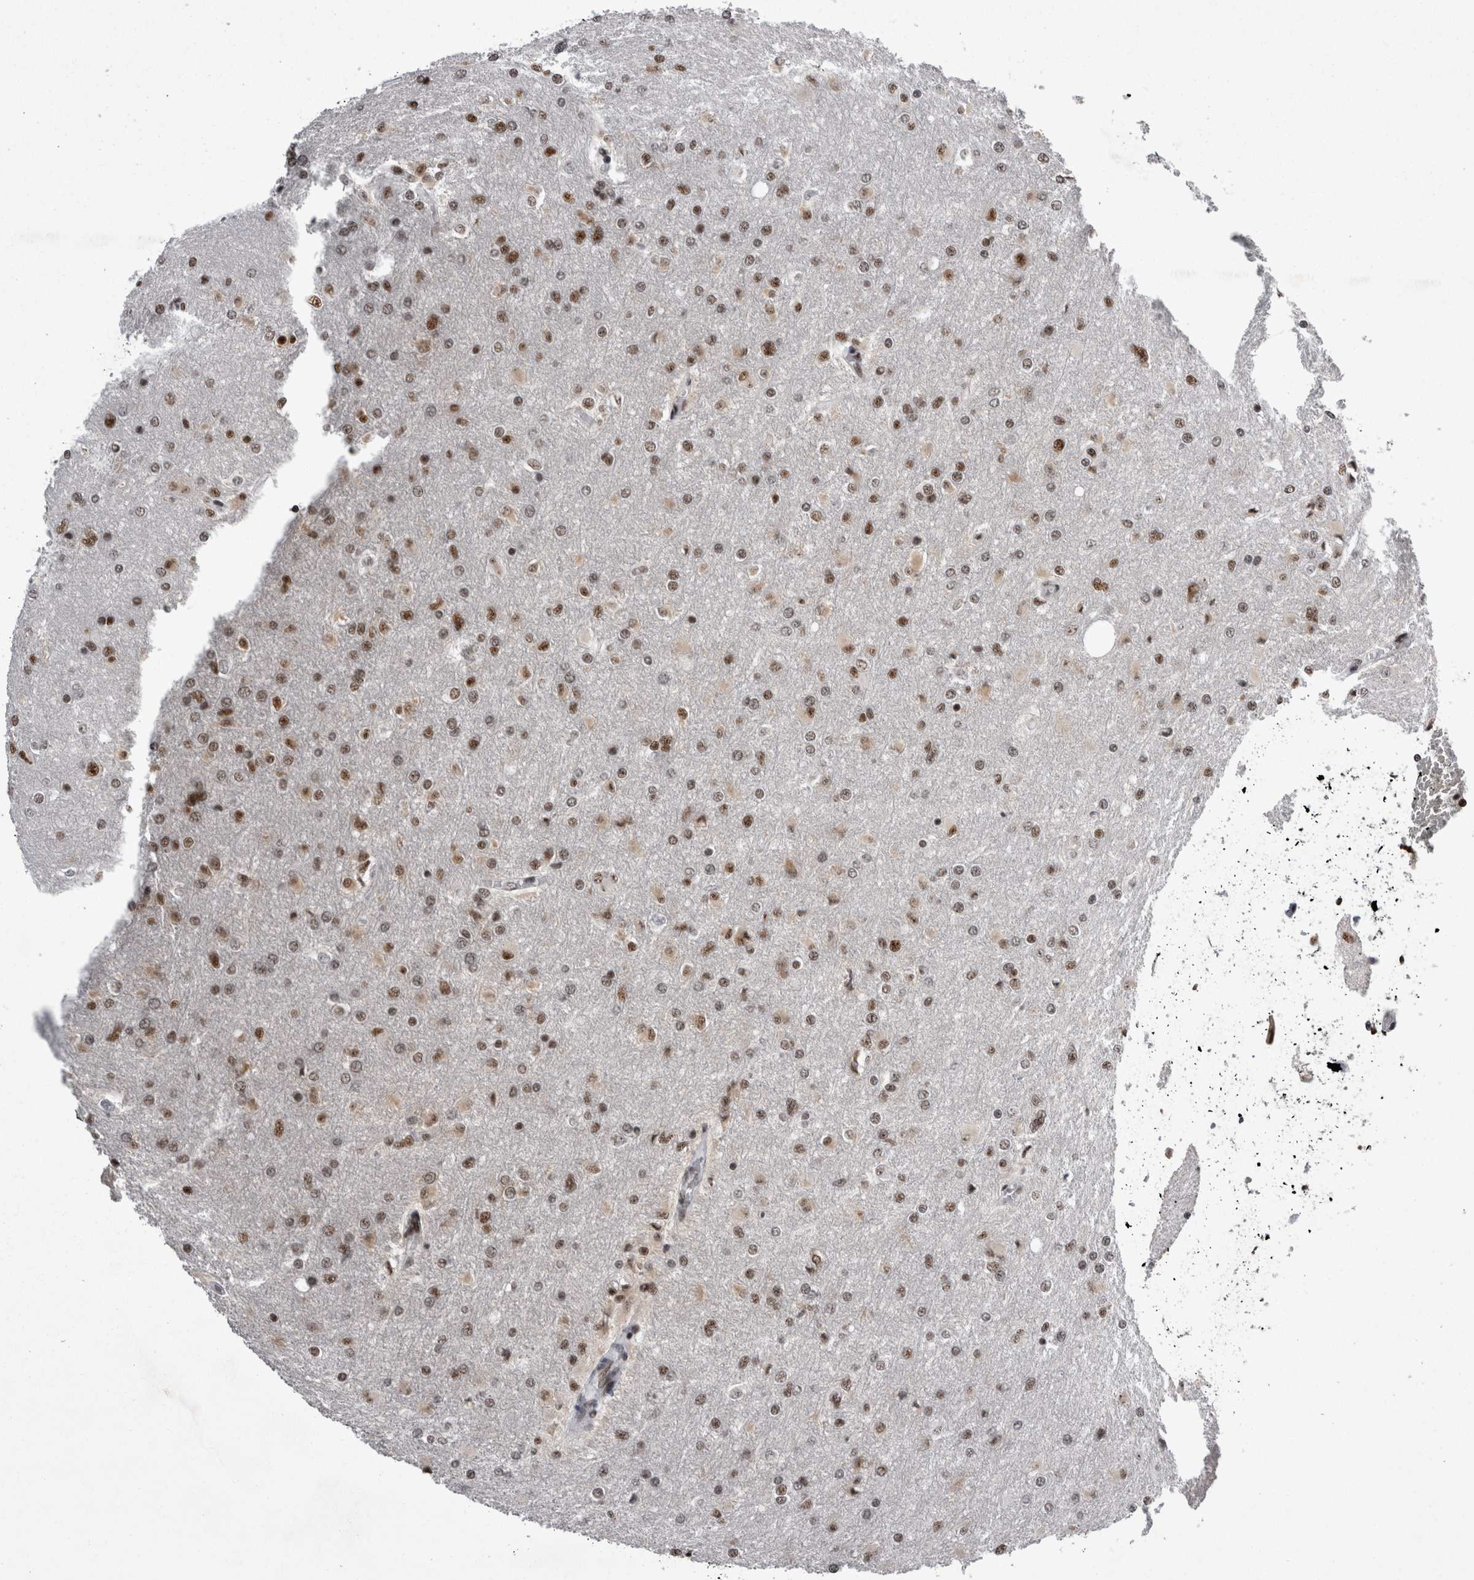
{"staining": {"intensity": "weak", "quantity": ">75%", "location": "nuclear"}, "tissue": "glioma", "cell_type": "Tumor cells", "image_type": "cancer", "snomed": [{"axis": "morphology", "description": "Glioma, malignant, High grade"}, {"axis": "topography", "description": "Cerebral cortex"}], "caption": "Glioma stained with DAB (3,3'-diaminobenzidine) immunohistochemistry exhibits low levels of weak nuclear expression in about >75% of tumor cells.", "gene": "SNRNP40", "patient": {"sex": "female", "age": 36}}